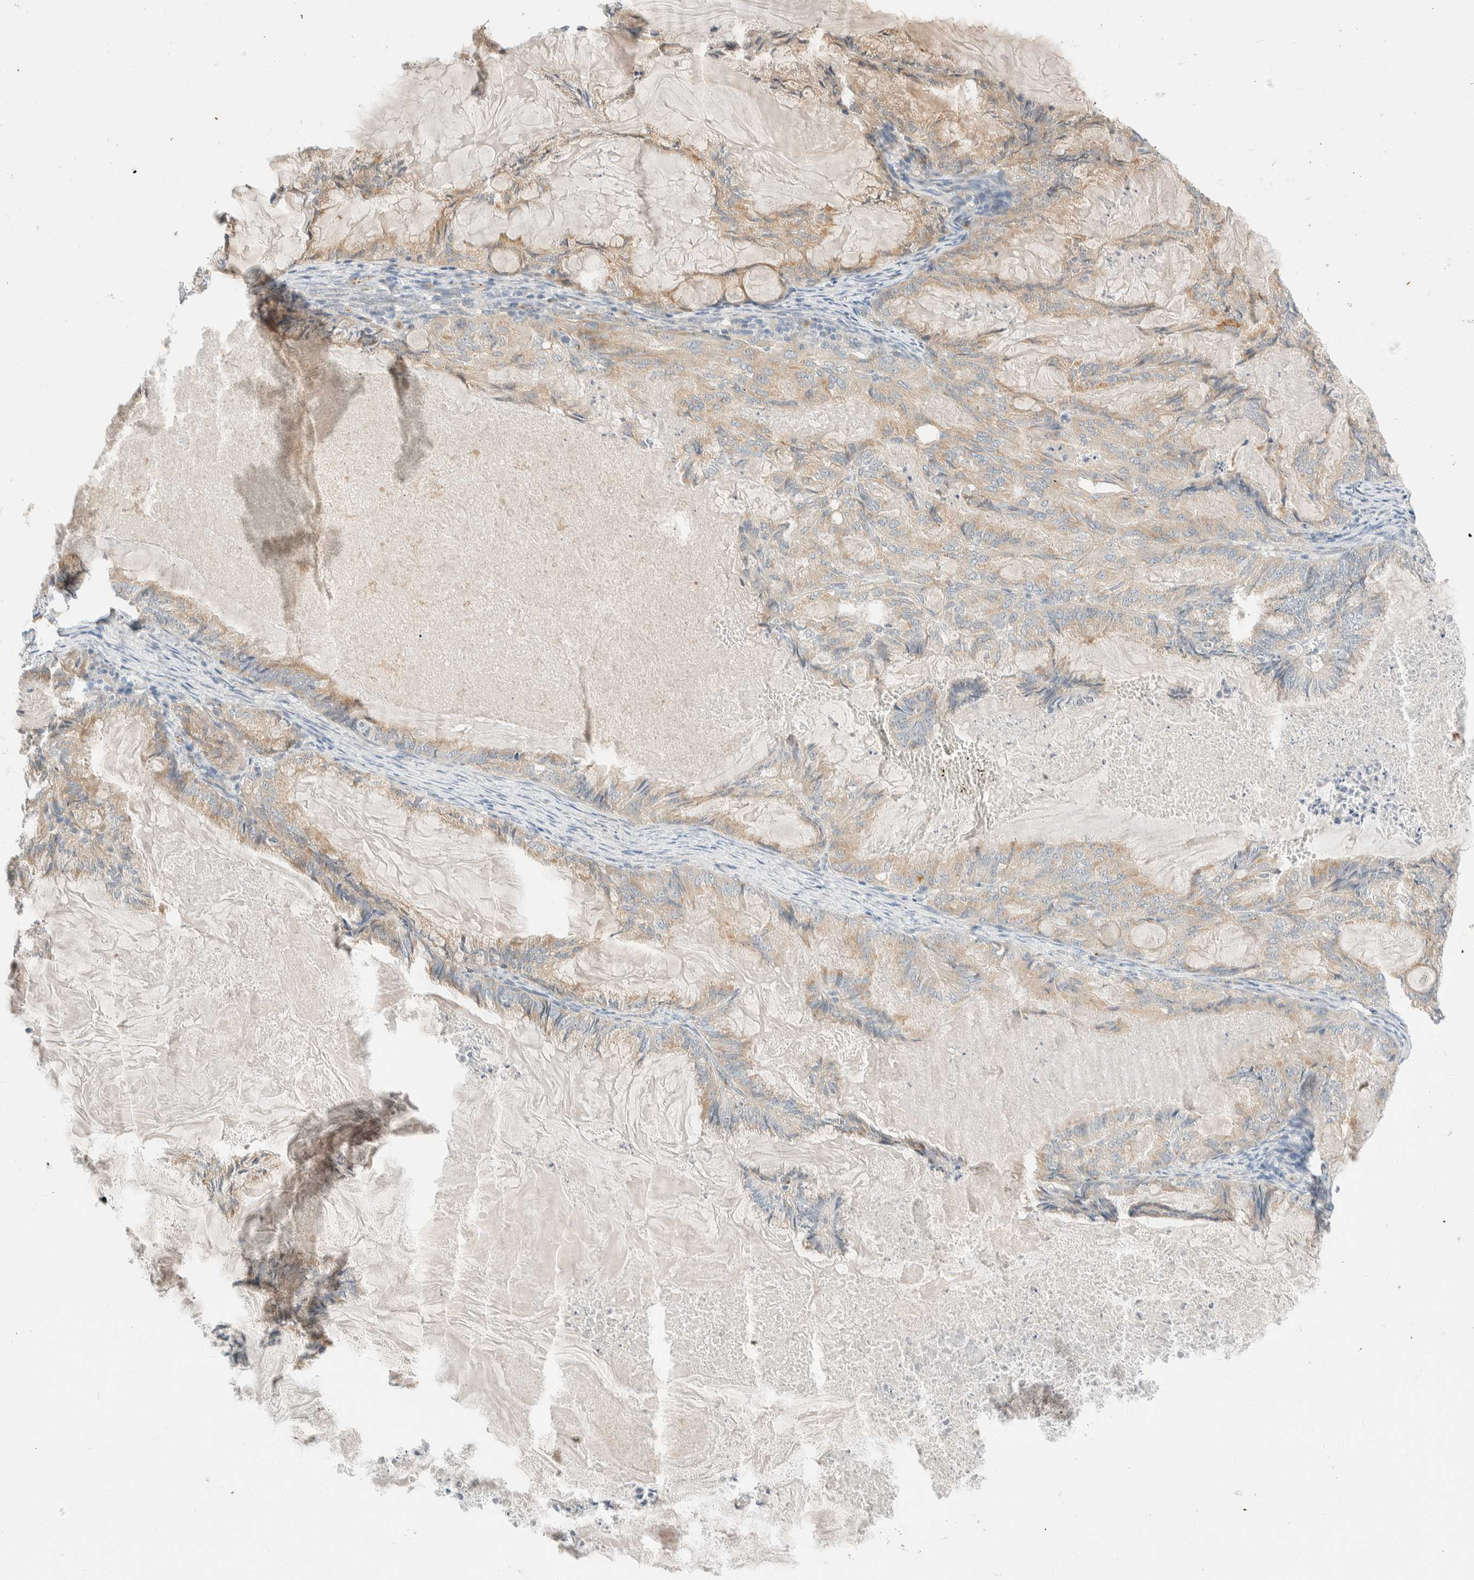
{"staining": {"intensity": "weak", "quantity": "<25%", "location": "cytoplasmic/membranous"}, "tissue": "endometrial cancer", "cell_type": "Tumor cells", "image_type": "cancer", "snomed": [{"axis": "morphology", "description": "Adenocarcinoma, NOS"}, {"axis": "topography", "description": "Endometrium"}], "caption": "High power microscopy micrograph of an immunohistochemistry photomicrograph of endometrial cancer, revealing no significant staining in tumor cells.", "gene": "TMEM184B", "patient": {"sex": "female", "age": 86}}